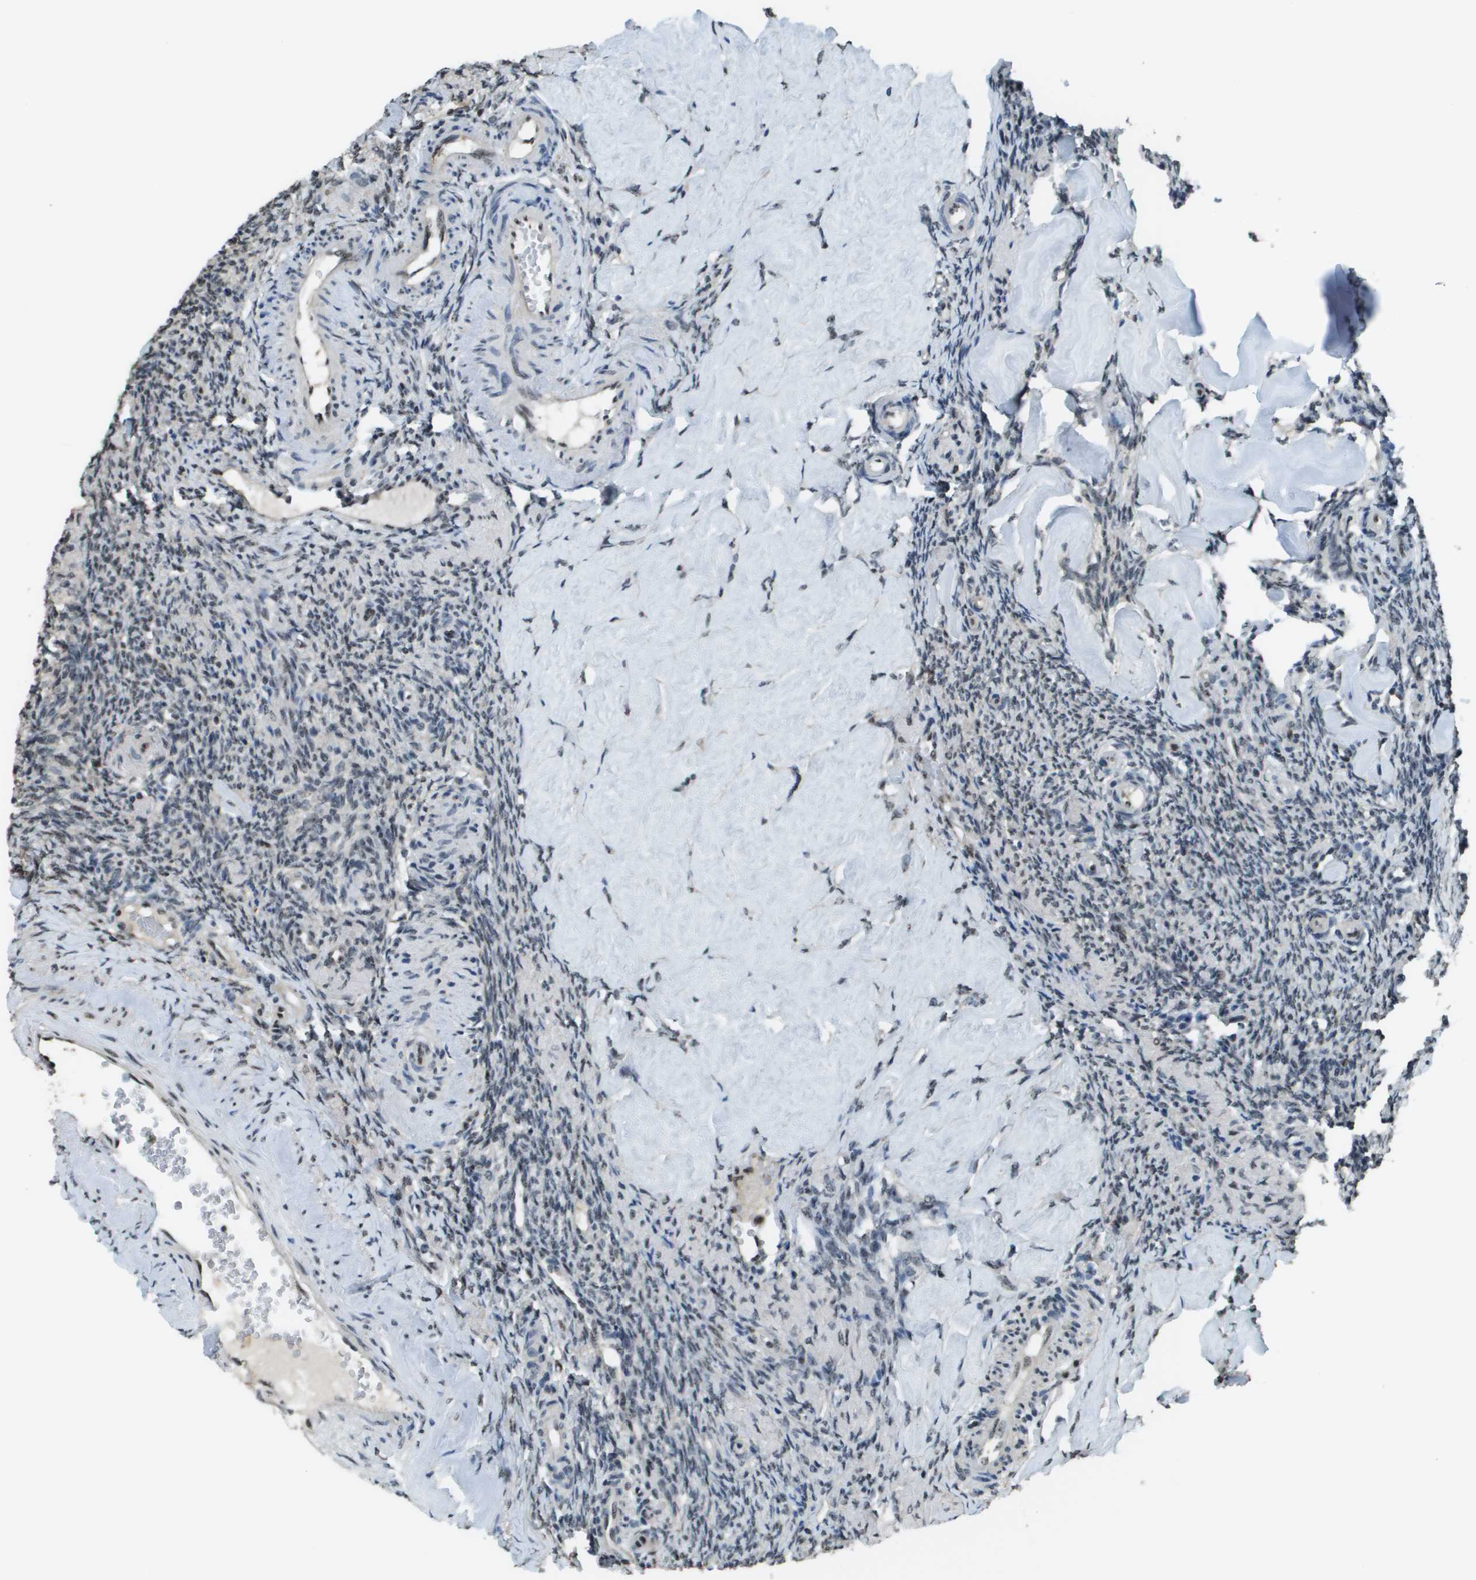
{"staining": {"intensity": "weak", "quantity": "25%-75%", "location": "nuclear"}, "tissue": "ovary", "cell_type": "Follicle cells", "image_type": "normal", "snomed": [{"axis": "morphology", "description": "Normal tissue, NOS"}, {"axis": "topography", "description": "Ovary"}], "caption": "Immunohistochemical staining of benign ovary displays weak nuclear protein staining in approximately 25%-75% of follicle cells. Using DAB (brown) and hematoxylin (blue) stains, captured at high magnification using brightfield microscopy.", "gene": "SP100", "patient": {"sex": "female", "age": 41}}